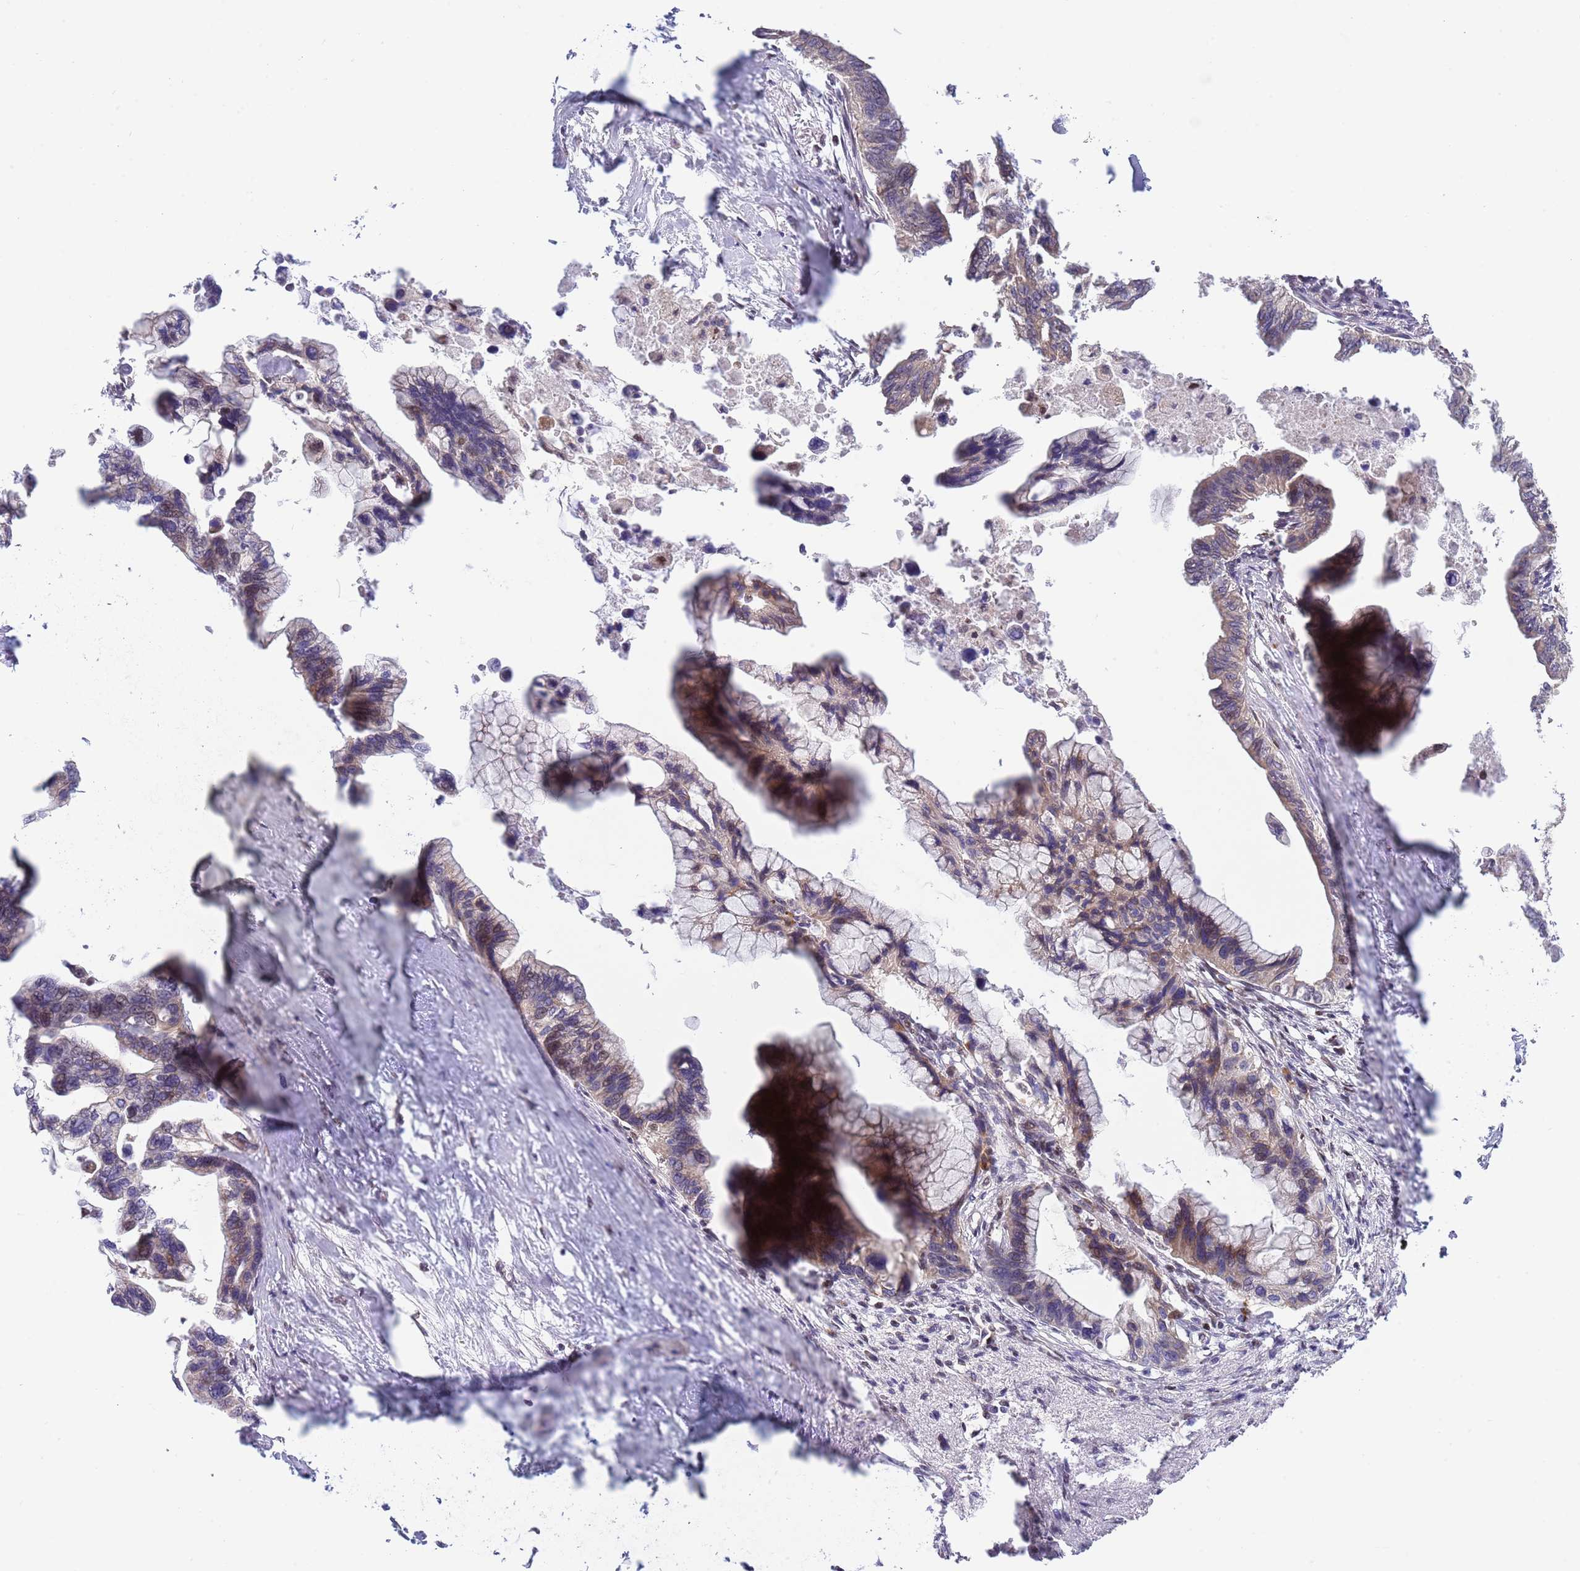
{"staining": {"intensity": "weak", "quantity": "25%-75%", "location": "cytoplasmic/membranous"}, "tissue": "pancreatic cancer", "cell_type": "Tumor cells", "image_type": "cancer", "snomed": [{"axis": "morphology", "description": "Adenocarcinoma, NOS"}, {"axis": "topography", "description": "Pancreas"}], "caption": "The photomicrograph reveals a brown stain indicating the presence of a protein in the cytoplasmic/membranous of tumor cells in pancreatic adenocarcinoma.", "gene": "TBX10", "patient": {"sex": "female", "age": 83}}